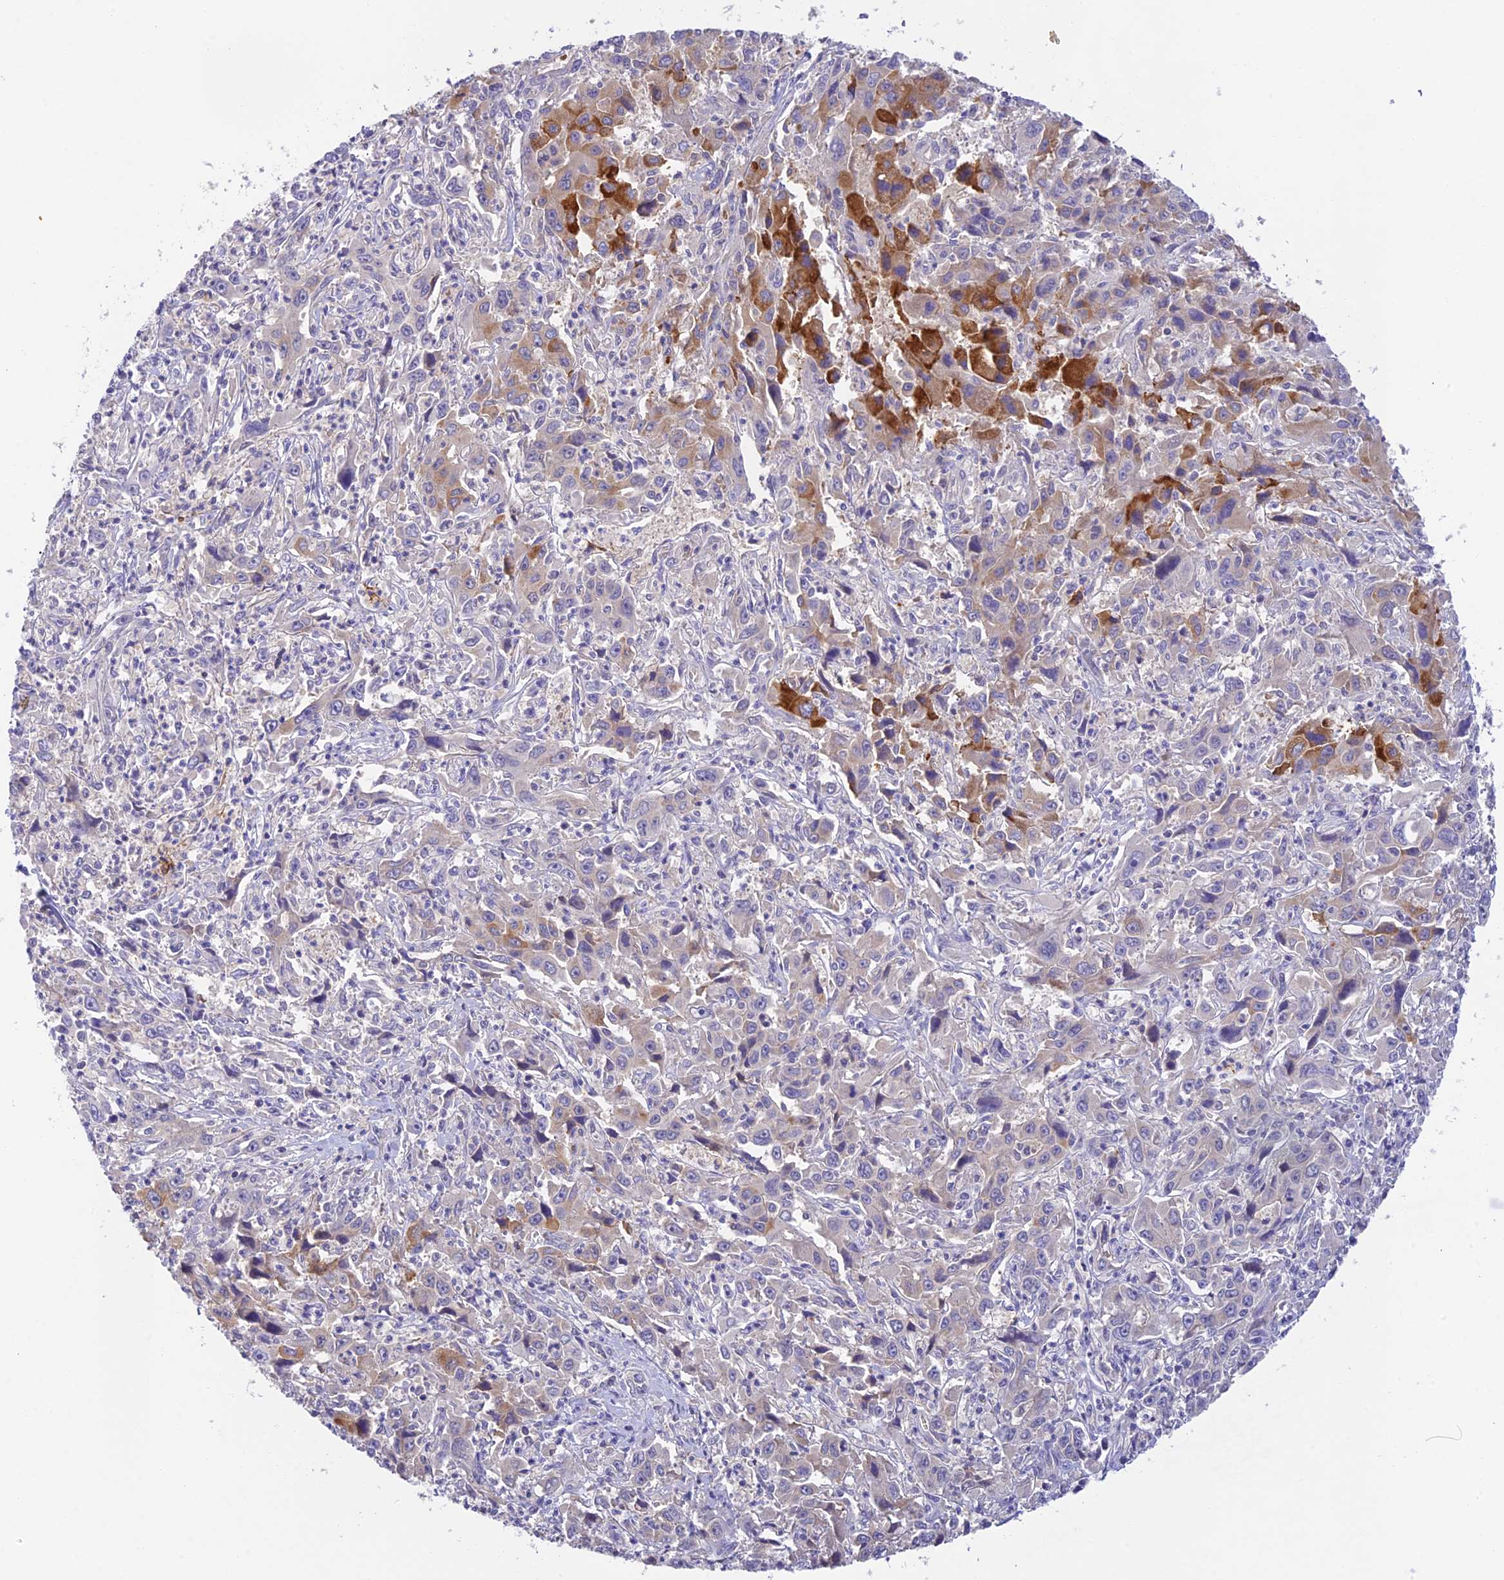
{"staining": {"intensity": "strong", "quantity": "<25%", "location": "cytoplasmic/membranous"}, "tissue": "liver cancer", "cell_type": "Tumor cells", "image_type": "cancer", "snomed": [{"axis": "morphology", "description": "Carcinoma, Hepatocellular, NOS"}, {"axis": "topography", "description": "Liver"}], "caption": "Protein expression analysis of hepatocellular carcinoma (liver) shows strong cytoplasmic/membranous positivity in about <25% of tumor cells.", "gene": "HDHD2", "patient": {"sex": "male", "age": 63}}